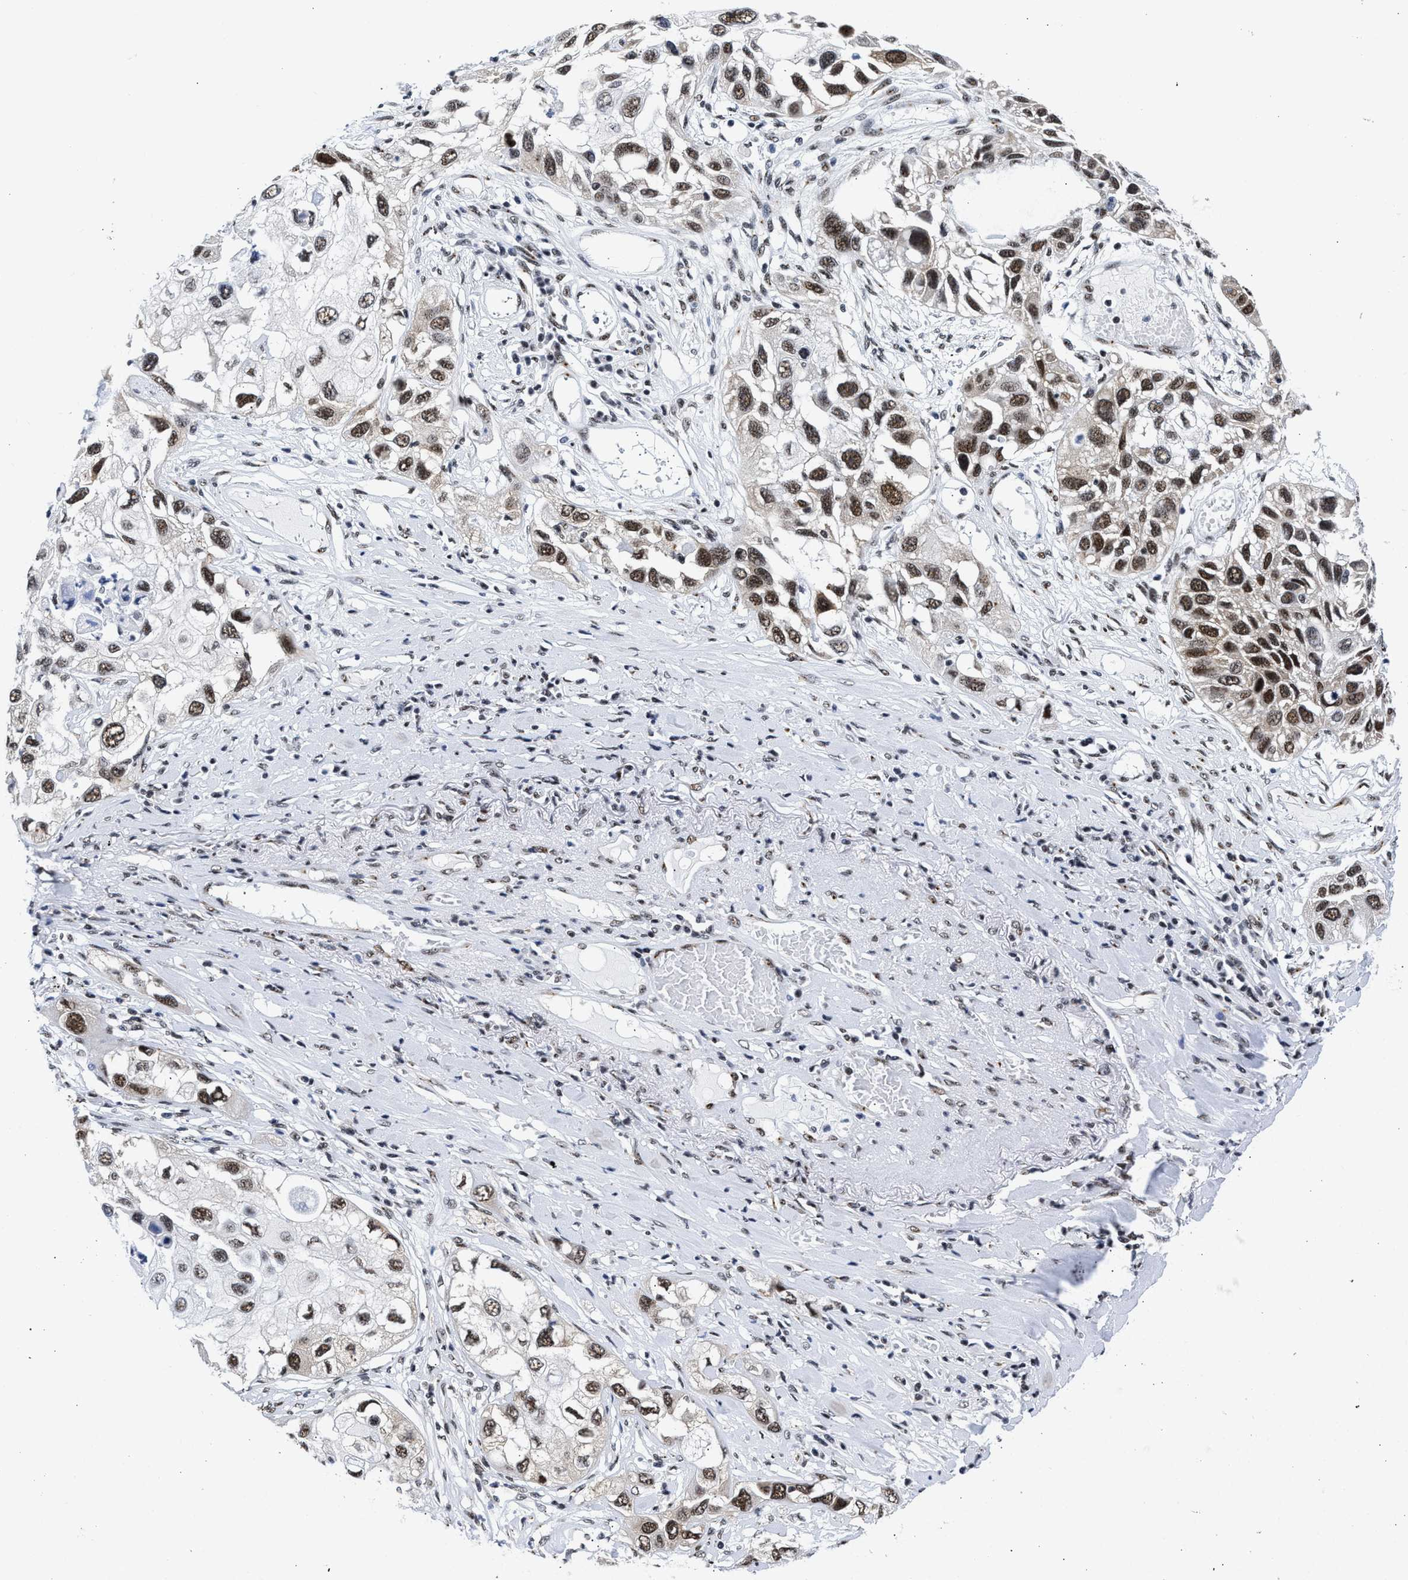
{"staining": {"intensity": "moderate", "quantity": ">75%", "location": "nuclear"}, "tissue": "lung cancer", "cell_type": "Tumor cells", "image_type": "cancer", "snomed": [{"axis": "morphology", "description": "Squamous cell carcinoma, NOS"}, {"axis": "topography", "description": "Lung"}], "caption": "Approximately >75% of tumor cells in lung cancer exhibit moderate nuclear protein expression as visualized by brown immunohistochemical staining.", "gene": "RBM8A", "patient": {"sex": "male", "age": 71}}